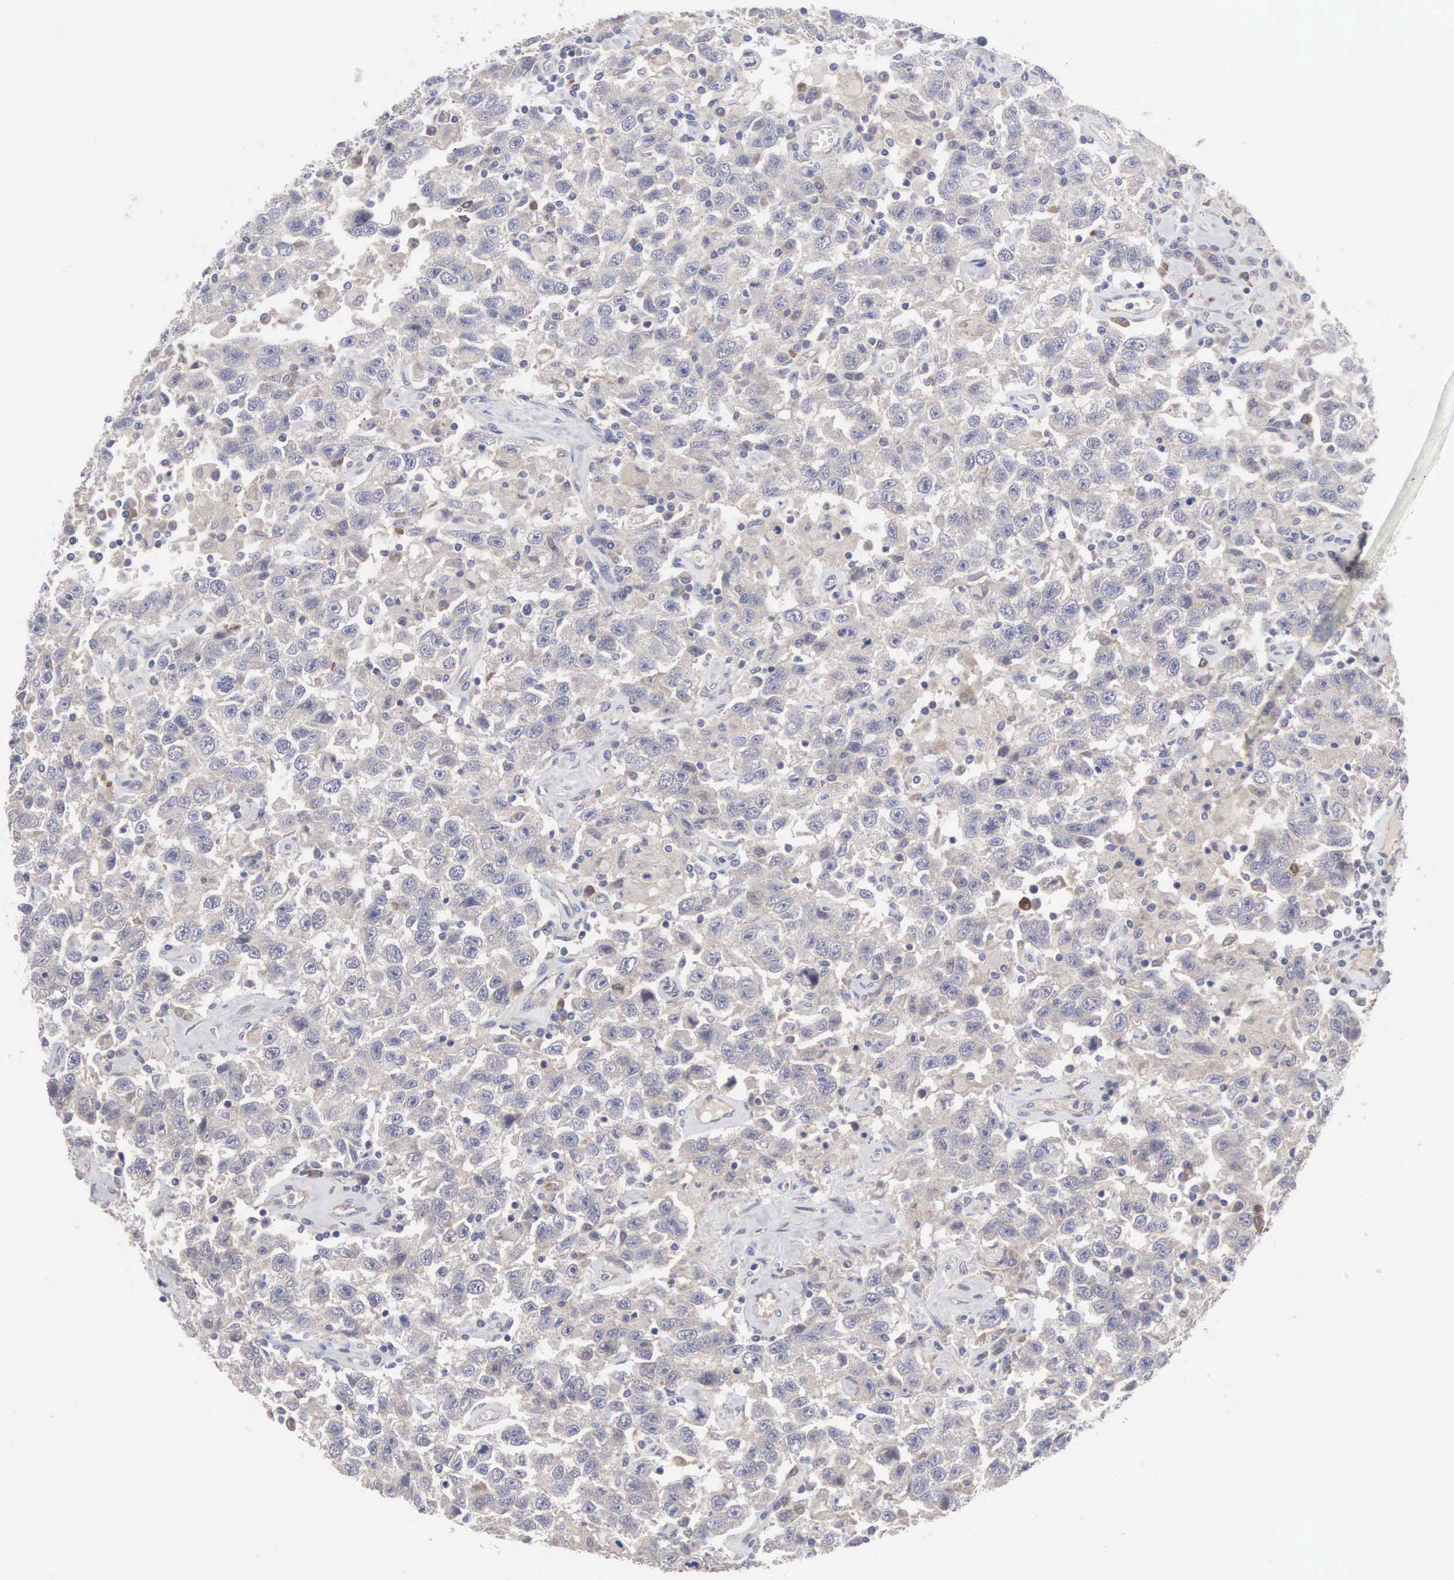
{"staining": {"intensity": "negative", "quantity": "none", "location": "none"}, "tissue": "testis cancer", "cell_type": "Tumor cells", "image_type": "cancer", "snomed": [{"axis": "morphology", "description": "Seminoma, NOS"}, {"axis": "topography", "description": "Testis"}], "caption": "Immunohistochemistry (IHC) photomicrograph of neoplastic tissue: seminoma (testis) stained with DAB (3,3'-diaminobenzidine) demonstrates no significant protein staining in tumor cells. The staining was performed using DAB to visualize the protein expression in brown, while the nuclei were stained in blue with hematoxylin (Magnification: 20x).", "gene": "INF2", "patient": {"sex": "male", "age": 41}}